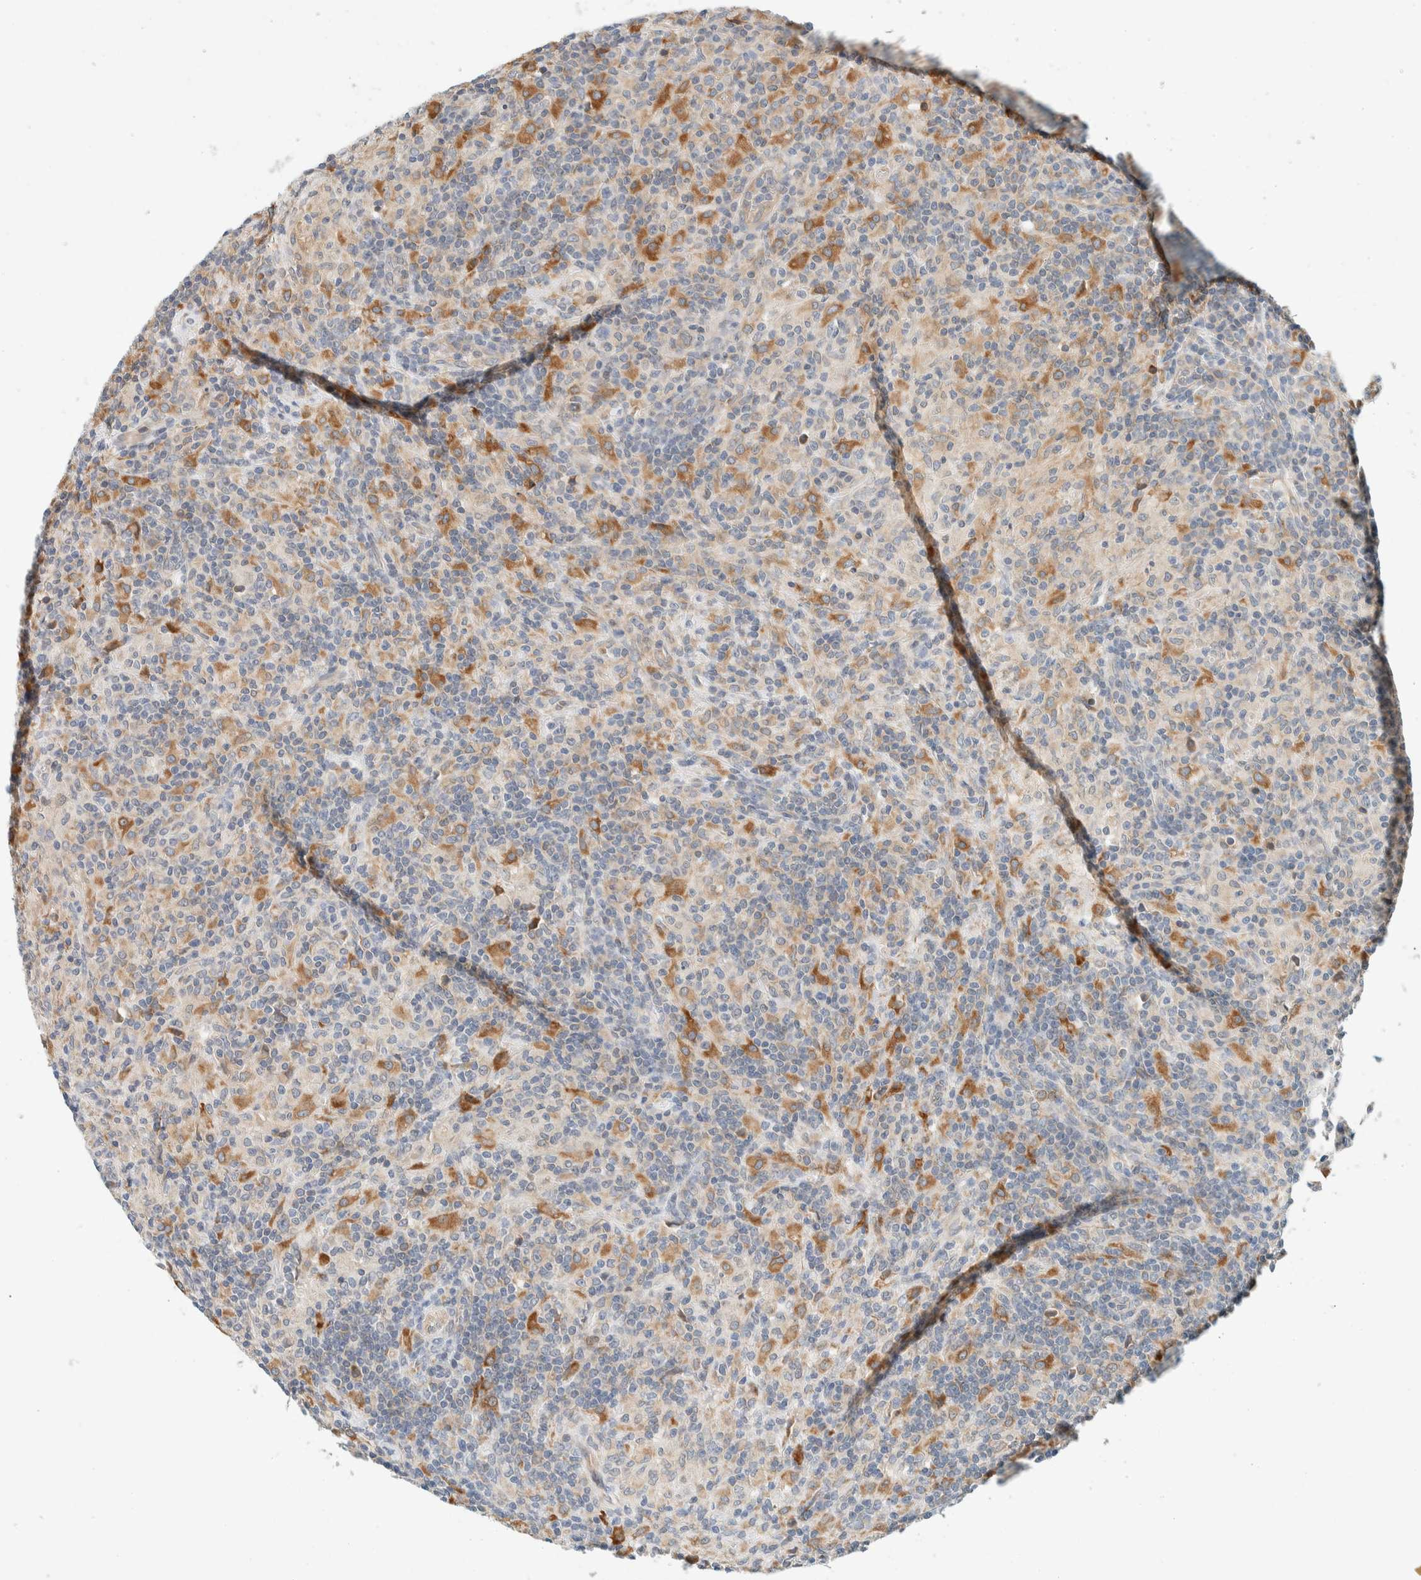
{"staining": {"intensity": "negative", "quantity": "none", "location": "none"}, "tissue": "lymphoma", "cell_type": "Tumor cells", "image_type": "cancer", "snomed": [{"axis": "morphology", "description": "Hodgkin's disease, NOS"}, {"axis": "topography", "description": "Lymph node"}], "caption": "The IHC photomicrograph has no significant staining in tumor cells of lymphoma tissue.", "gene": "SUMF2", "patient": {"sex": "male", "age": 70}}